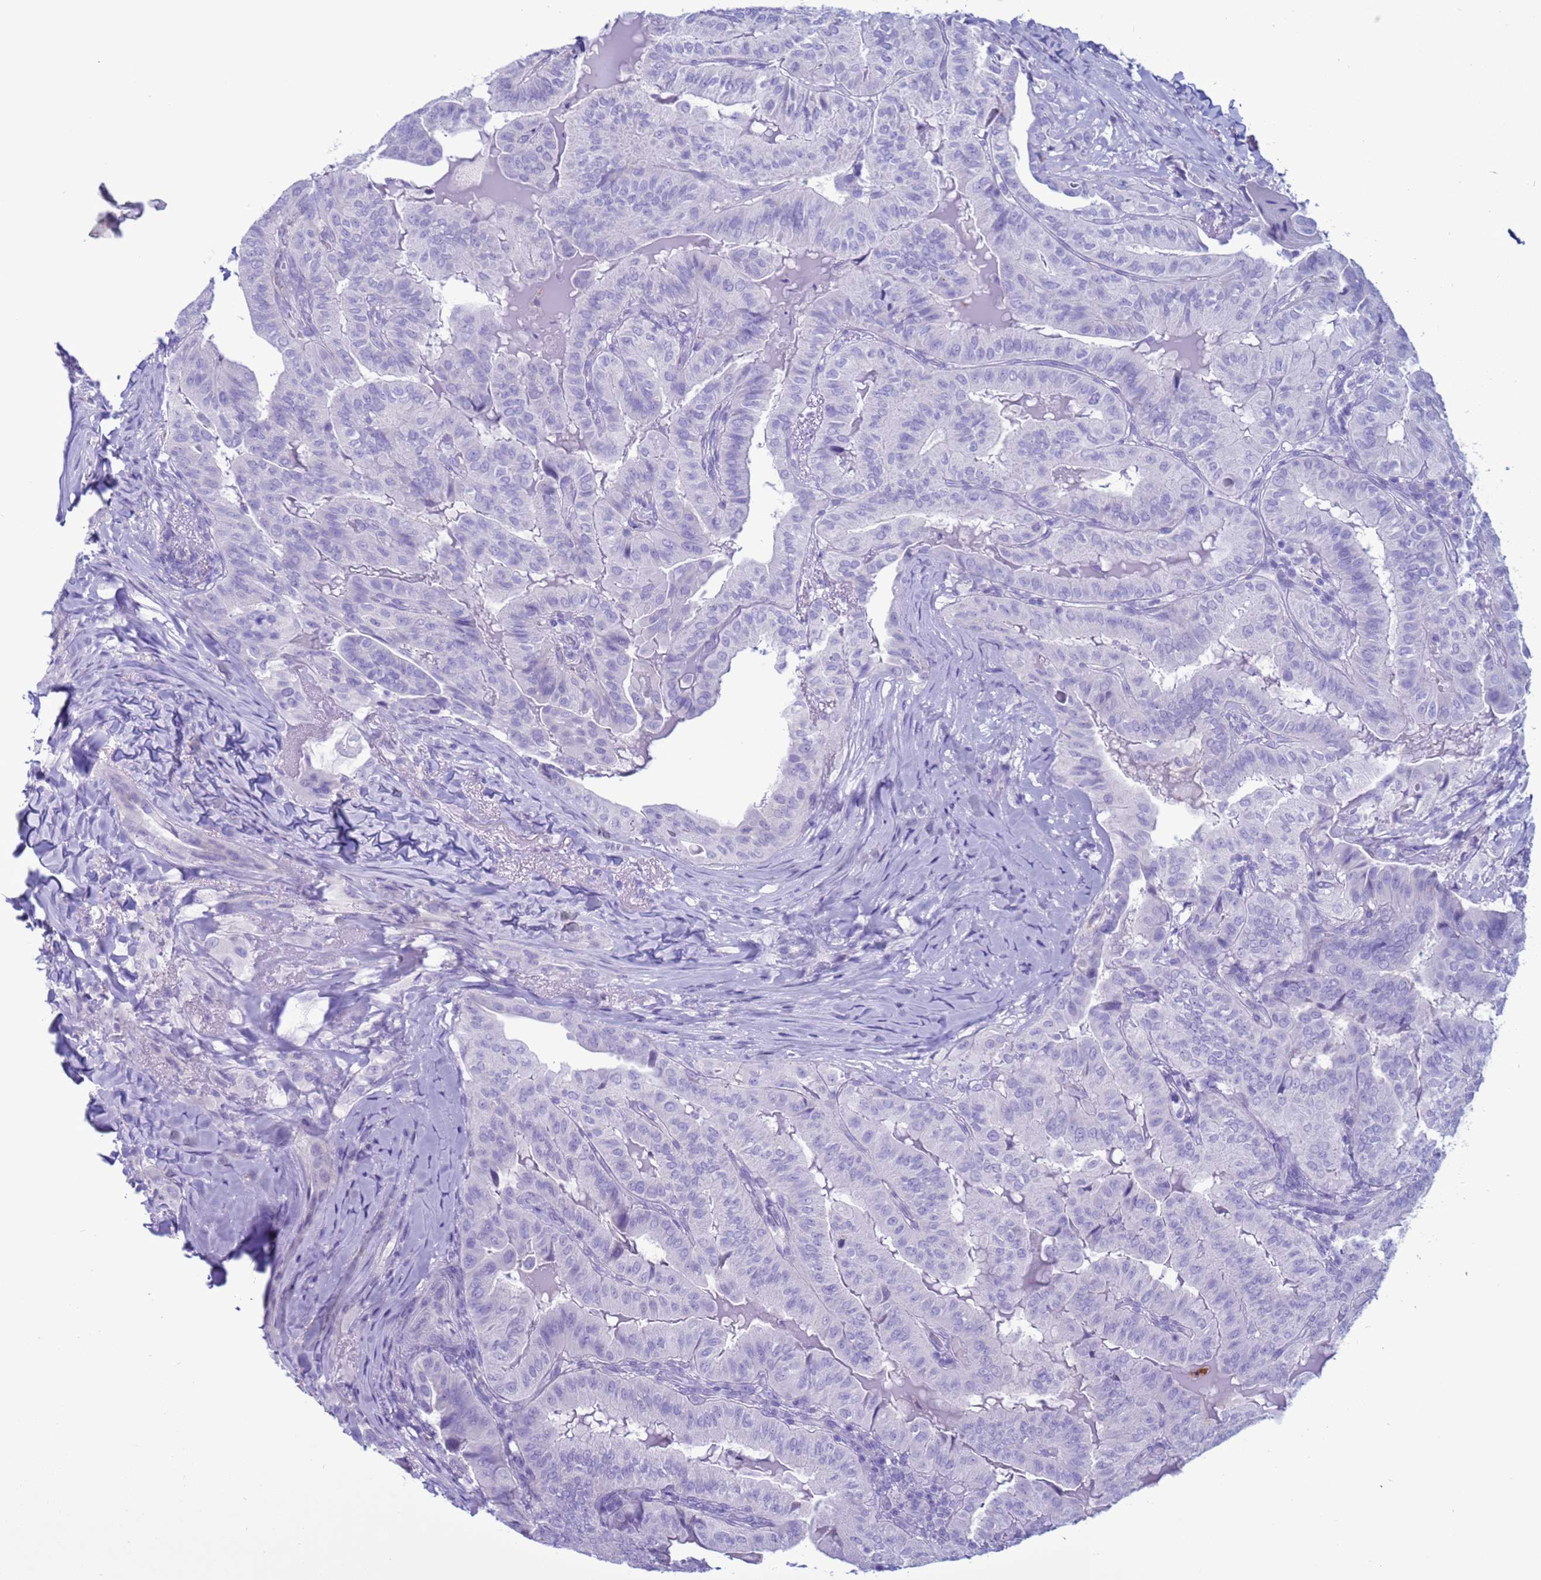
{"staining": {"intensity": "negative", "quantity": "none", "location": "none"}, "tissue": "thyroid cancer", "cell_type": "Tumor cells", "image_type": "cancer", "snomed": [{"axis": "morphology", "description": "Papillary adenocarcinoma, NOS"}, {"axis": "topography", "description": "Thyroid gland"}], "caption": "High magnification brightfield microscopy of papillary adenocarcinoma (thyroid) stained with DAB (3,3'-diaminobenzidine) (brown) and counterstained with hematoxylin (blue): tumor cells show no significant positivity. (DAB immunohistochemistry (IHC) visualized using brightfield microscopy, high magnification).", "gene": "CST4", "patient": {"sex": "female", "age": 68}}